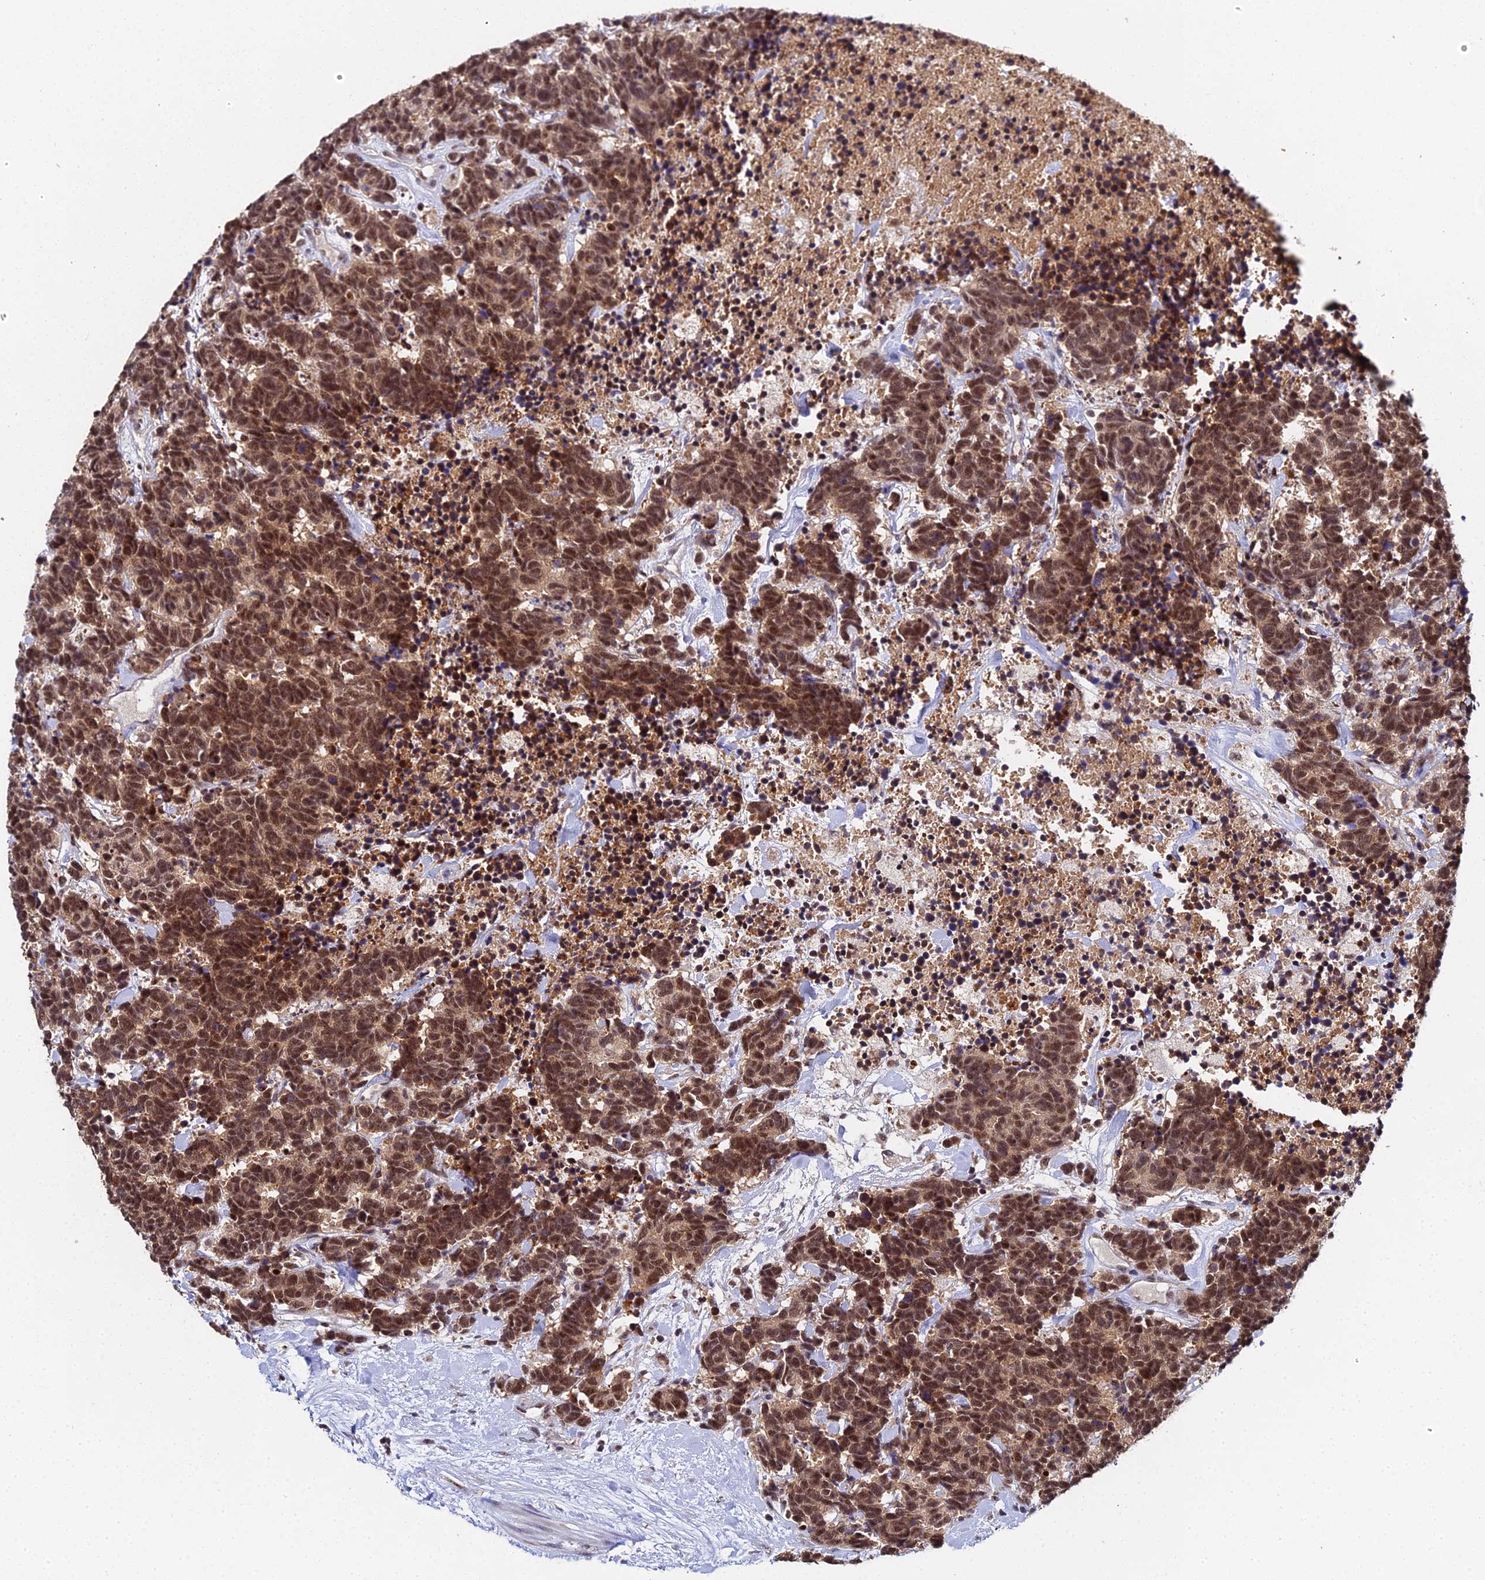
{"staining": {"intensity": "strong", "quantity": ">75%", "location": "cytoplasmic/membranous,nuclear"}, "tissue": "carcinoid", "cell_type": "Tumor cells", "image_type": "cancer", "snomed": [{"axis": "morphology", "description": "Carcinoma, NOS"}, {"axis": "morphology", "description": "Carcinoid, malignant, NOS"}, {"axis": "topography", "description": "Prostate"}], "caption": "Immunohistochemical staining of carcinoid demonstrates high levels of strong cytoplasmic/membranous and nuclear expression in about >75% of tumor cells. Using DAB (3,3'-diaminobenzidine) (brown) and hematoxylin (blue) stains, captured at high magnification using brightfield microscopy.", "gene": "MAGOHB", "patient": {"sex": "male", "age": 57}}